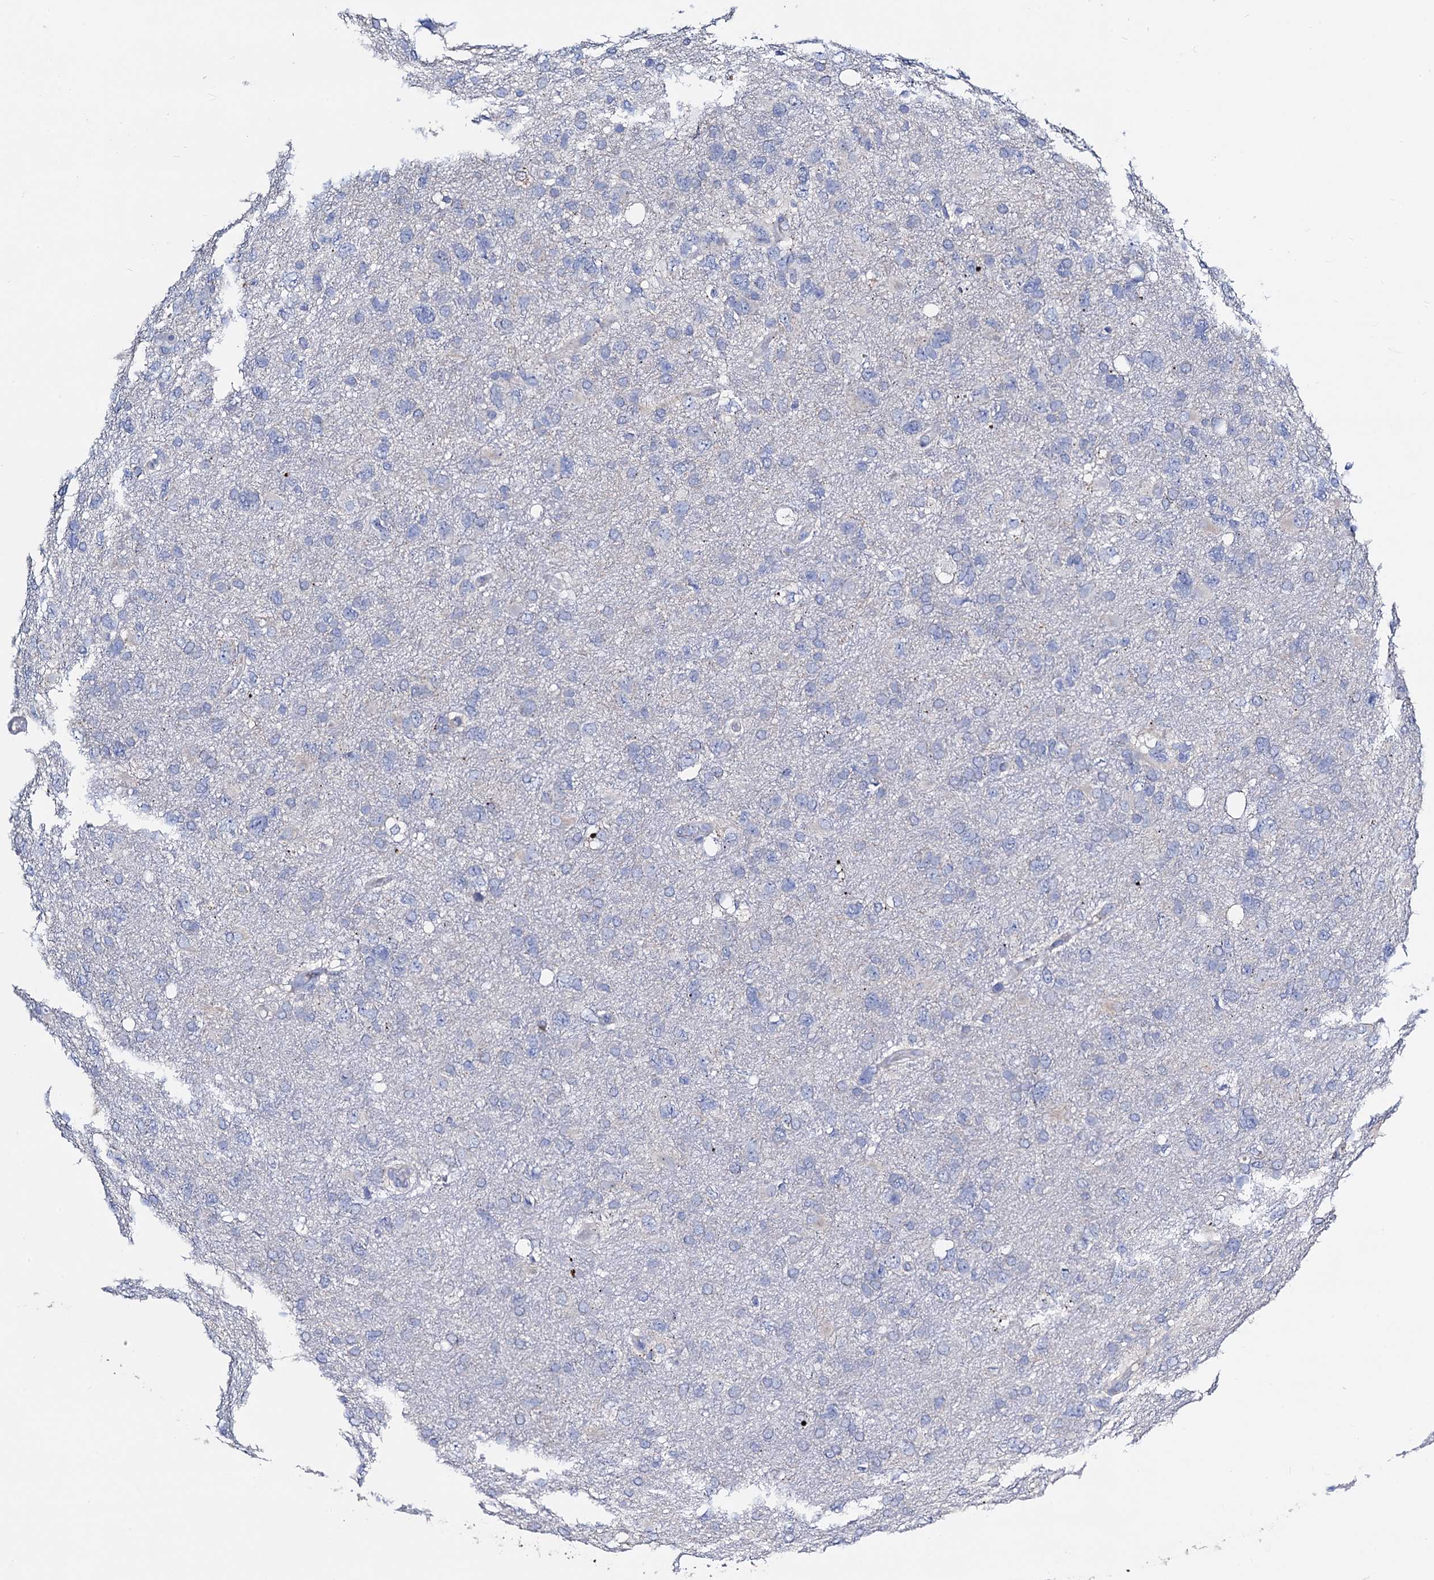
{"staining": {"intensity": "negative", "quantity": "none", "location": "none"}, "tissue": "glioma", "cell_type": "Tumor cells", "image_type": "cancer", "snomed": [{"axis": "morphology", "description": "Glioma, malignant, High grade"}, {"axis": "topography", "description": "Brain"}], "caption": "An image of glioma stained for a protein reveals no brown staining in tumor cells. The staining was performed using DAB (3,3'-diaminobenzidine) to visualize the protein expression in brown, while the nuclei were stained in blue with hematoxylin (Magnification: 20x).", "gene": "FREM3", "patient": {"sex": "male", "age": 61}}